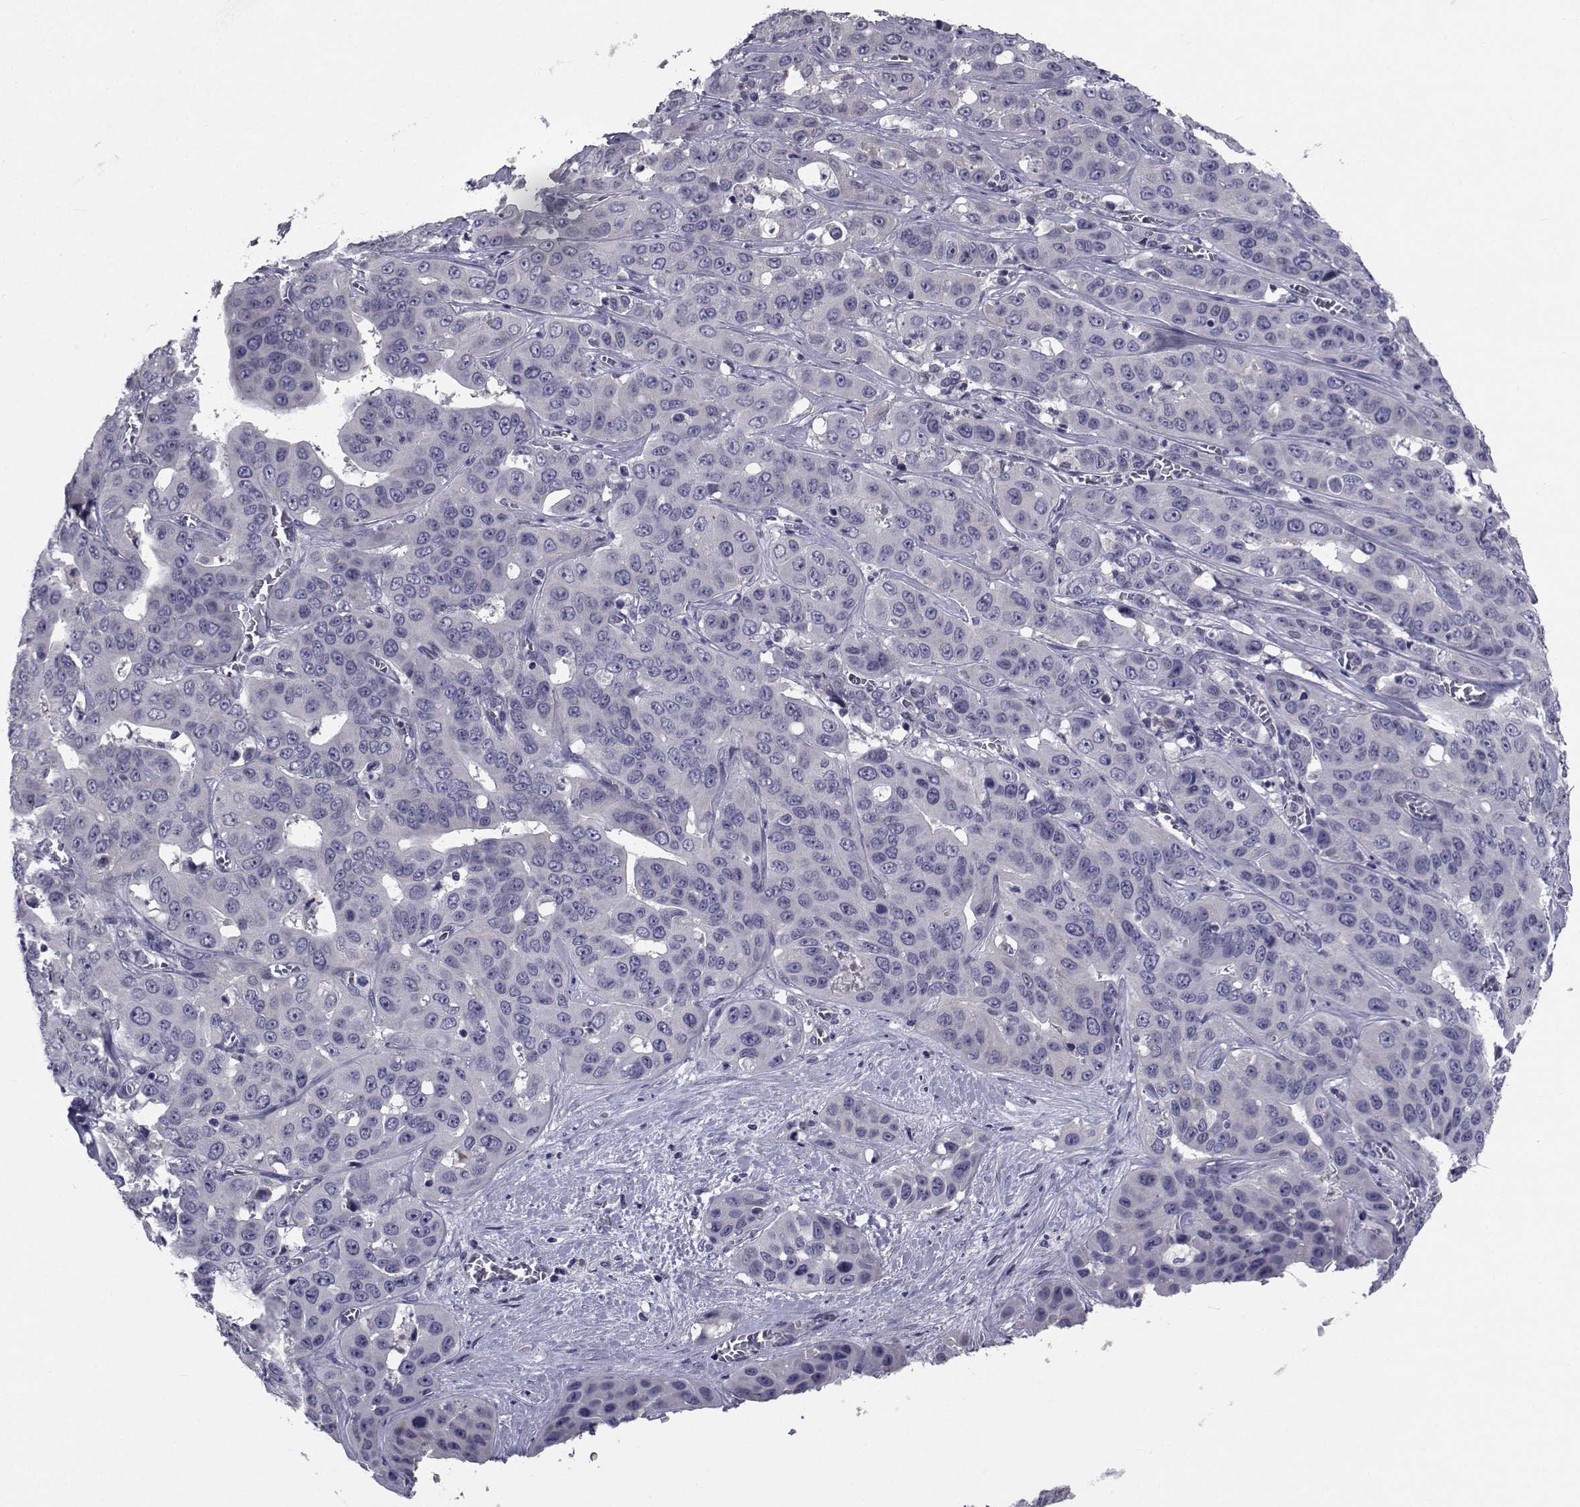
{"staining": {"intensity": "negative", "quantity": "none", "location": "none"}, "tissue": "liver cancer", "cell_type": "Tumor cells", "image_type": "cancer", "snomed": [{"axis": "morphology", "description": "Cholangiocarcinoma"}, {"axis": "topography", "description": "Liver"}], "caption": "A histopathology image of human liver cancer is negative for staining in tumor cells. Brightfield microscopy of IHC stained with DAB (brown) and hematoxylin (blue), captured at high magnification.", "gene": "CHRNA1", "patient": {"sex": "female", "age": 52}}